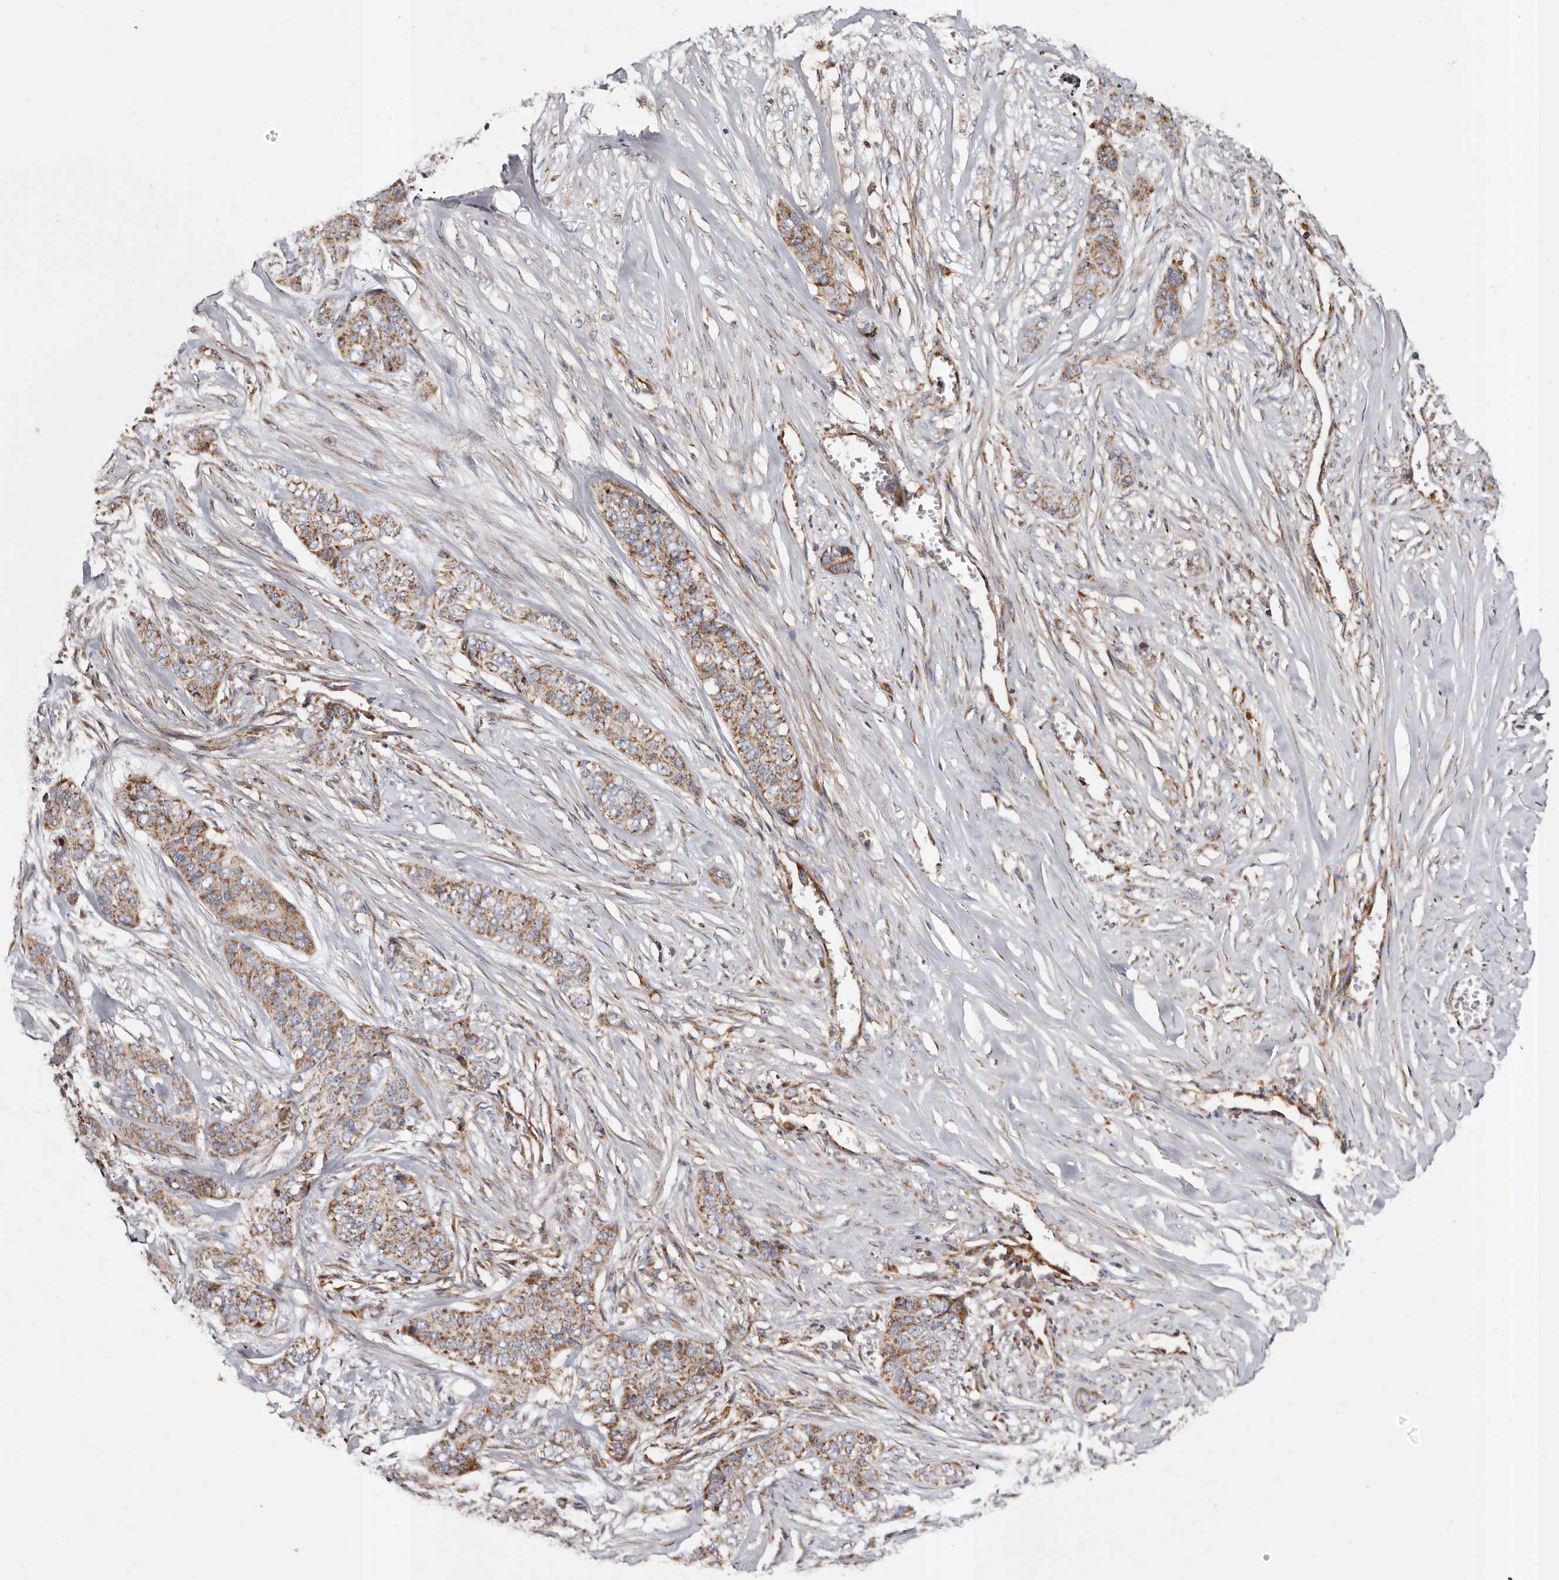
{"staining": {"intensity": "weak", "quantity": ">75%", "location": "cytoplasmic/membranous"}, "tissue": "skin cancer", "cell_type": "Tumor cells", "image_type": "cancer", "snomed": [{"axis": "morphology", "description": "Basal cell carcinoma"}, {"axis": "topography", "description": "Skin"}], "caption": "This is an image of immunohistochemistry staining of skin cancer (basal cell carcinoma), which shows weak staining in the cytoplasmic/membranous of tumor cells.", "gene": "COQ8B", "patient": {"sex": "female", "age": 64}}